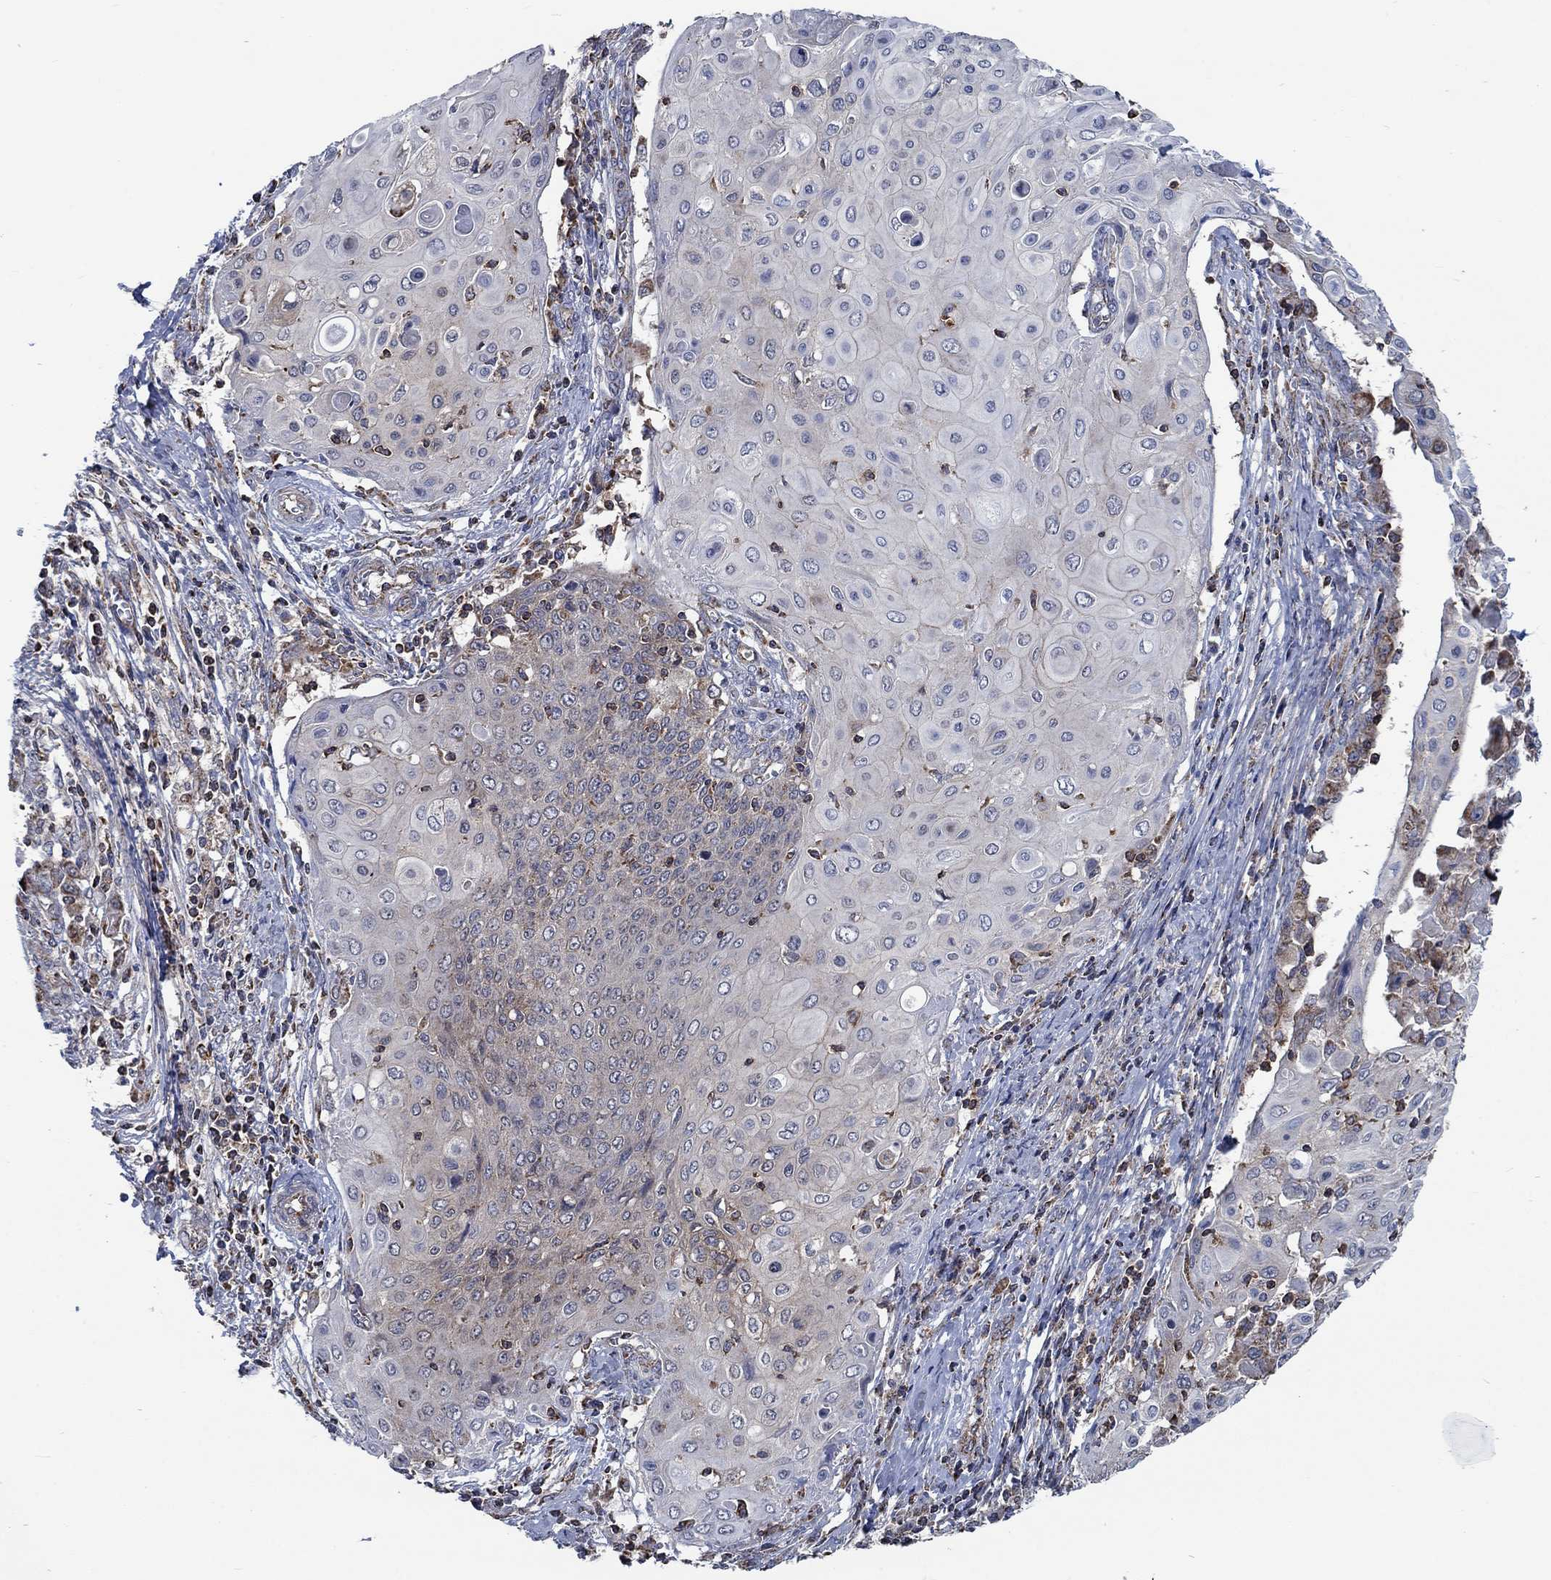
{"staining": {"intensity": "weak", "quantity": "25%-75%", "location": "cytoplasmic/membranous"}, "tissue": "cervical cancer", "cell_type": "Tumor cells", "image_type": "cancer", "snomed": [{"axis": "morphology", "description": "Squamous cell carcinoma, NOS"}, {"axis": "topography", "description": "Cervix"}], "caption": "This photomicrograph shows IHC staining of human cervical cancer, with low weak cytoplasmic/membranous staining in about 25%-75% of tumor cells.", "gene": "STXBP6", "patient": {"sex": "female", "age": 39}}